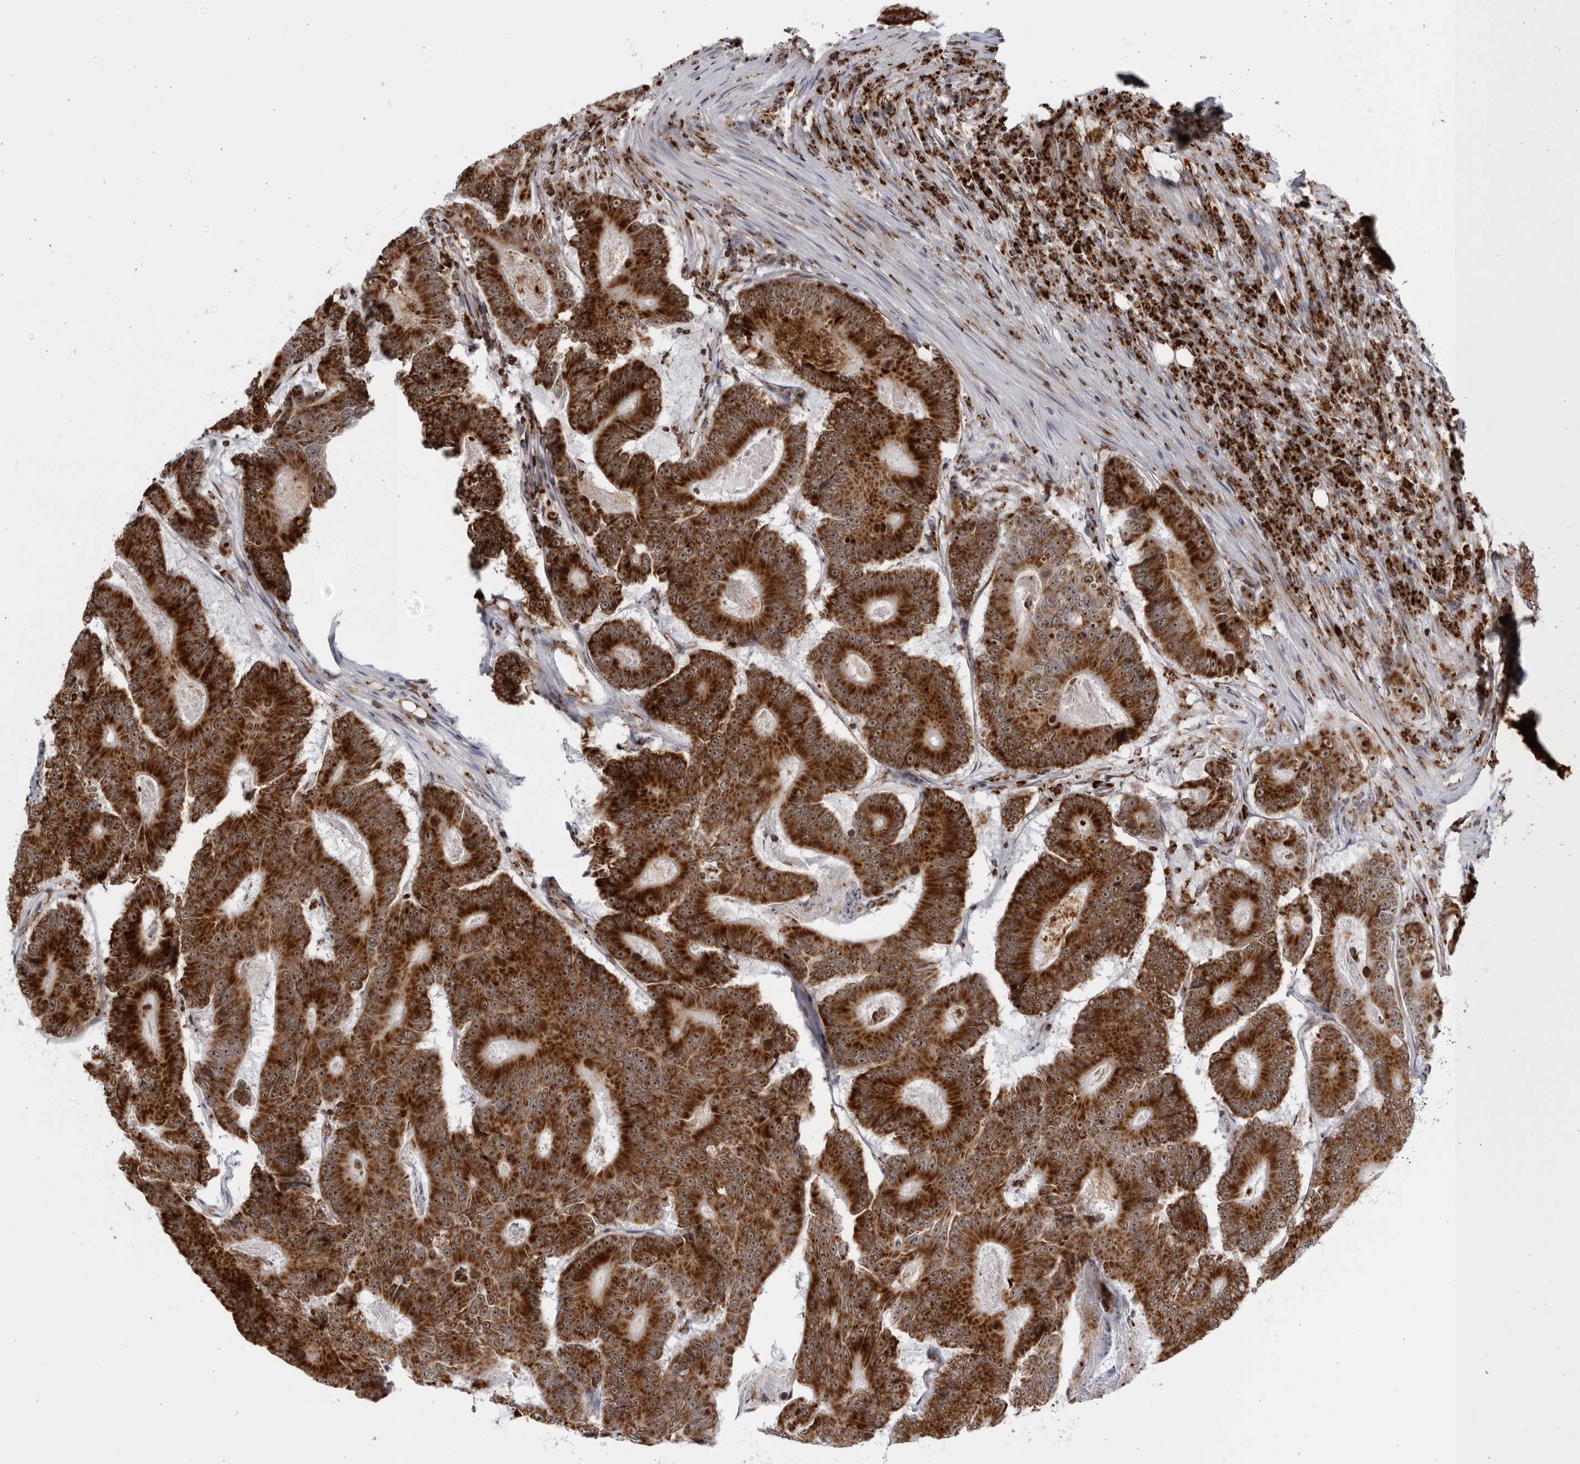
{"staining": {"intensity": "strong", "quantity": ">75%", "location": "cytoplasmic/membranous,nuclear"}, "tissue": "colorectal cancer", "cell_type": "Tumor cells", "image_type": "cancer", "snomed": [{"axis": "morphology", "description": "Adenocarcinoma, NOS"}, {"axis": "topography", "description": "Colon"}], "caption": "Colorectal cancer stained for a protein (brown) shows strong cytoplasmic/membranous and nuclear positive expression in about >75% of tumor cells.", "gene": "RBM34", "patient": {"sex": "male", "age": 83}}